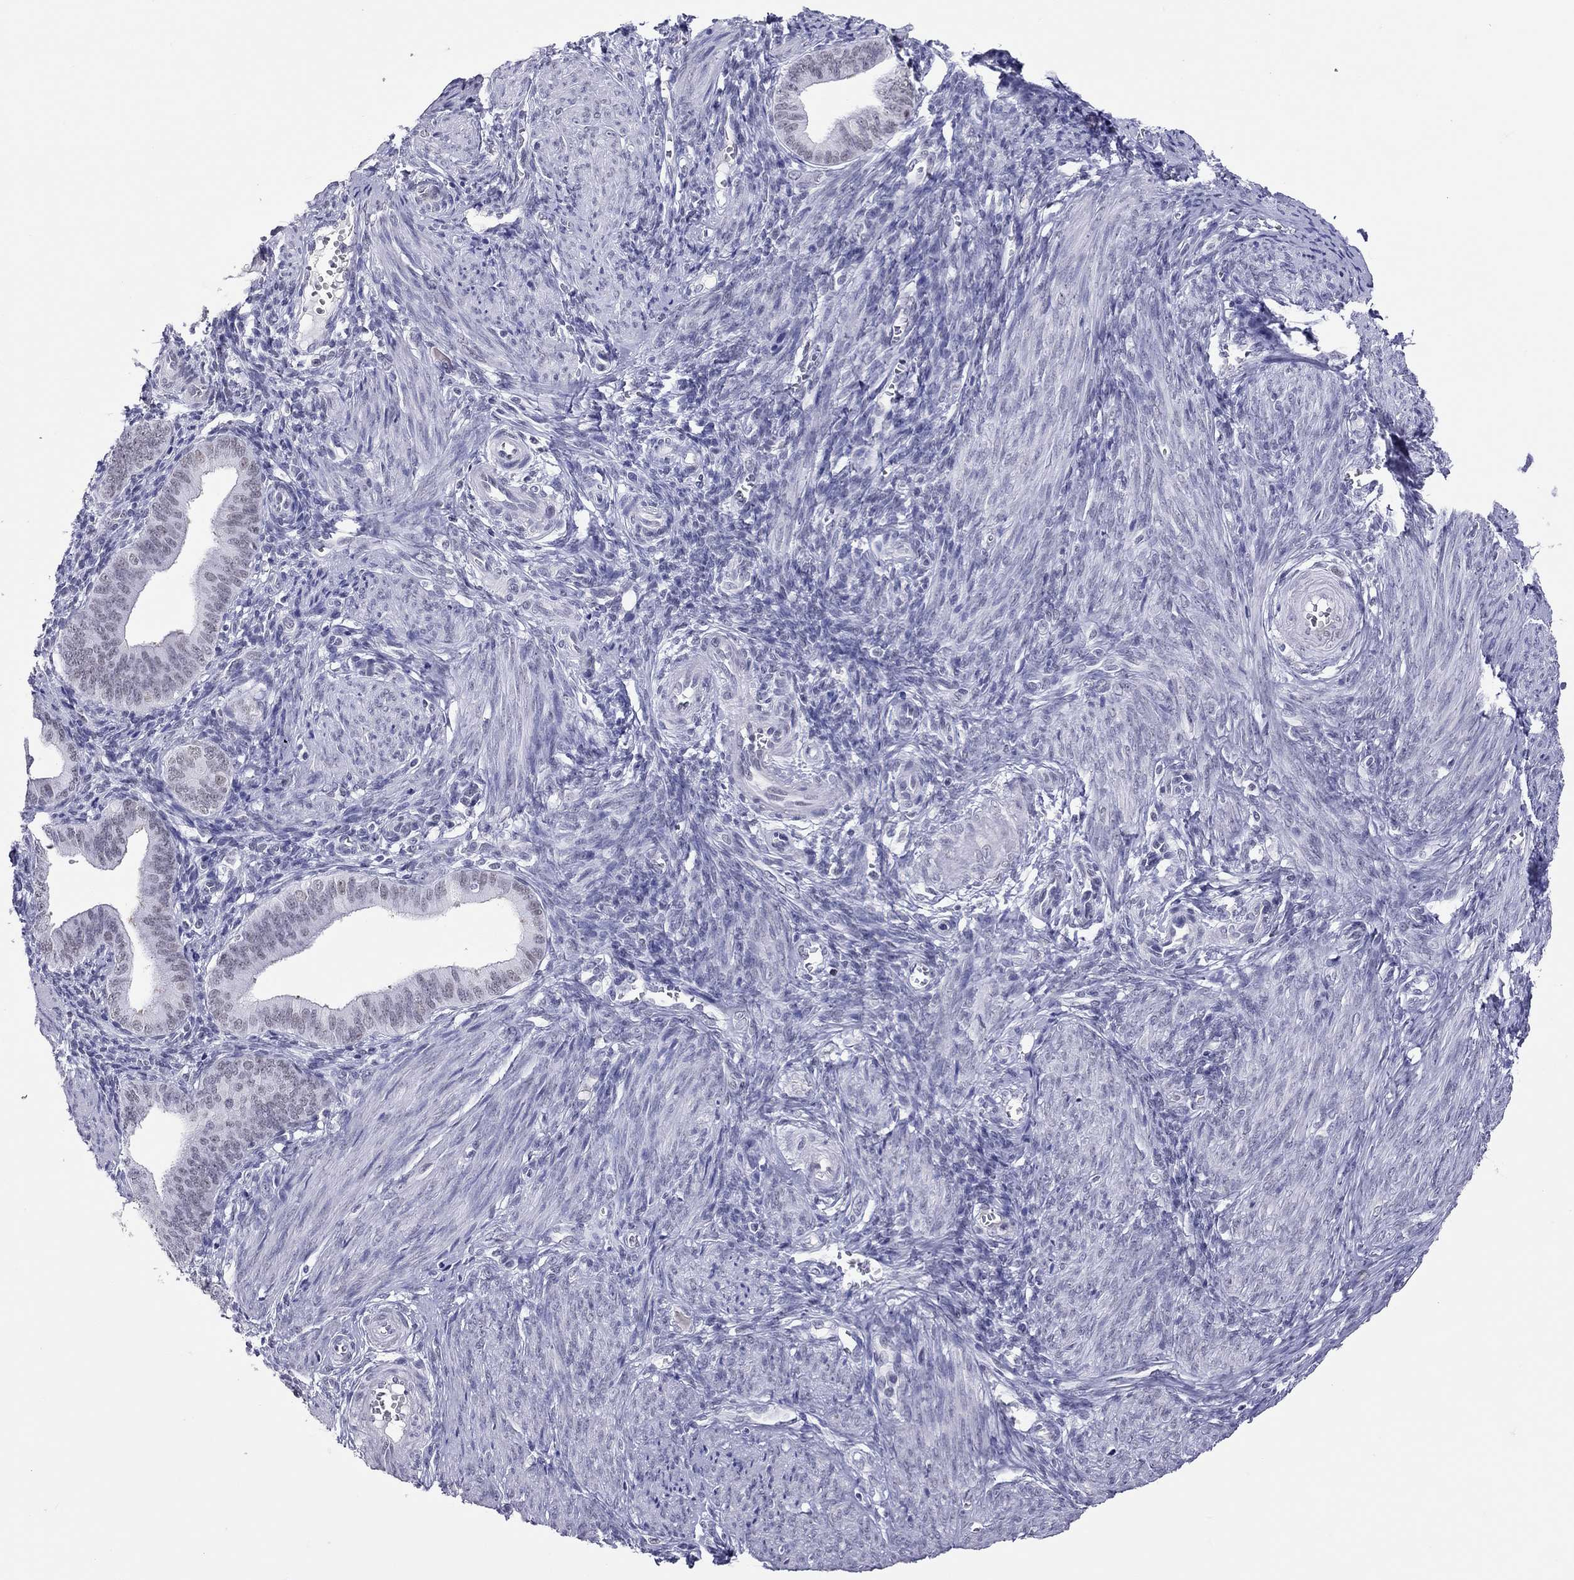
{"staining": {"intensity": "negative", "quantity": "none", "location": "none"}, "tissue": "endometrium", "cell_type": "Cells in endometrial stroma", "image_type": "normal", "snomed": [{"axis": "morphology", "description": "Normal tissue, NOS"}, {"axis": "topography", "description": "Endometrium"}], "caption": "The histopathology image demonstrates no staining of cells in endometrial stroma in unremarkable endometrium.", "gene": "JHY", "patient": {"sex": "female", "age": 42}}